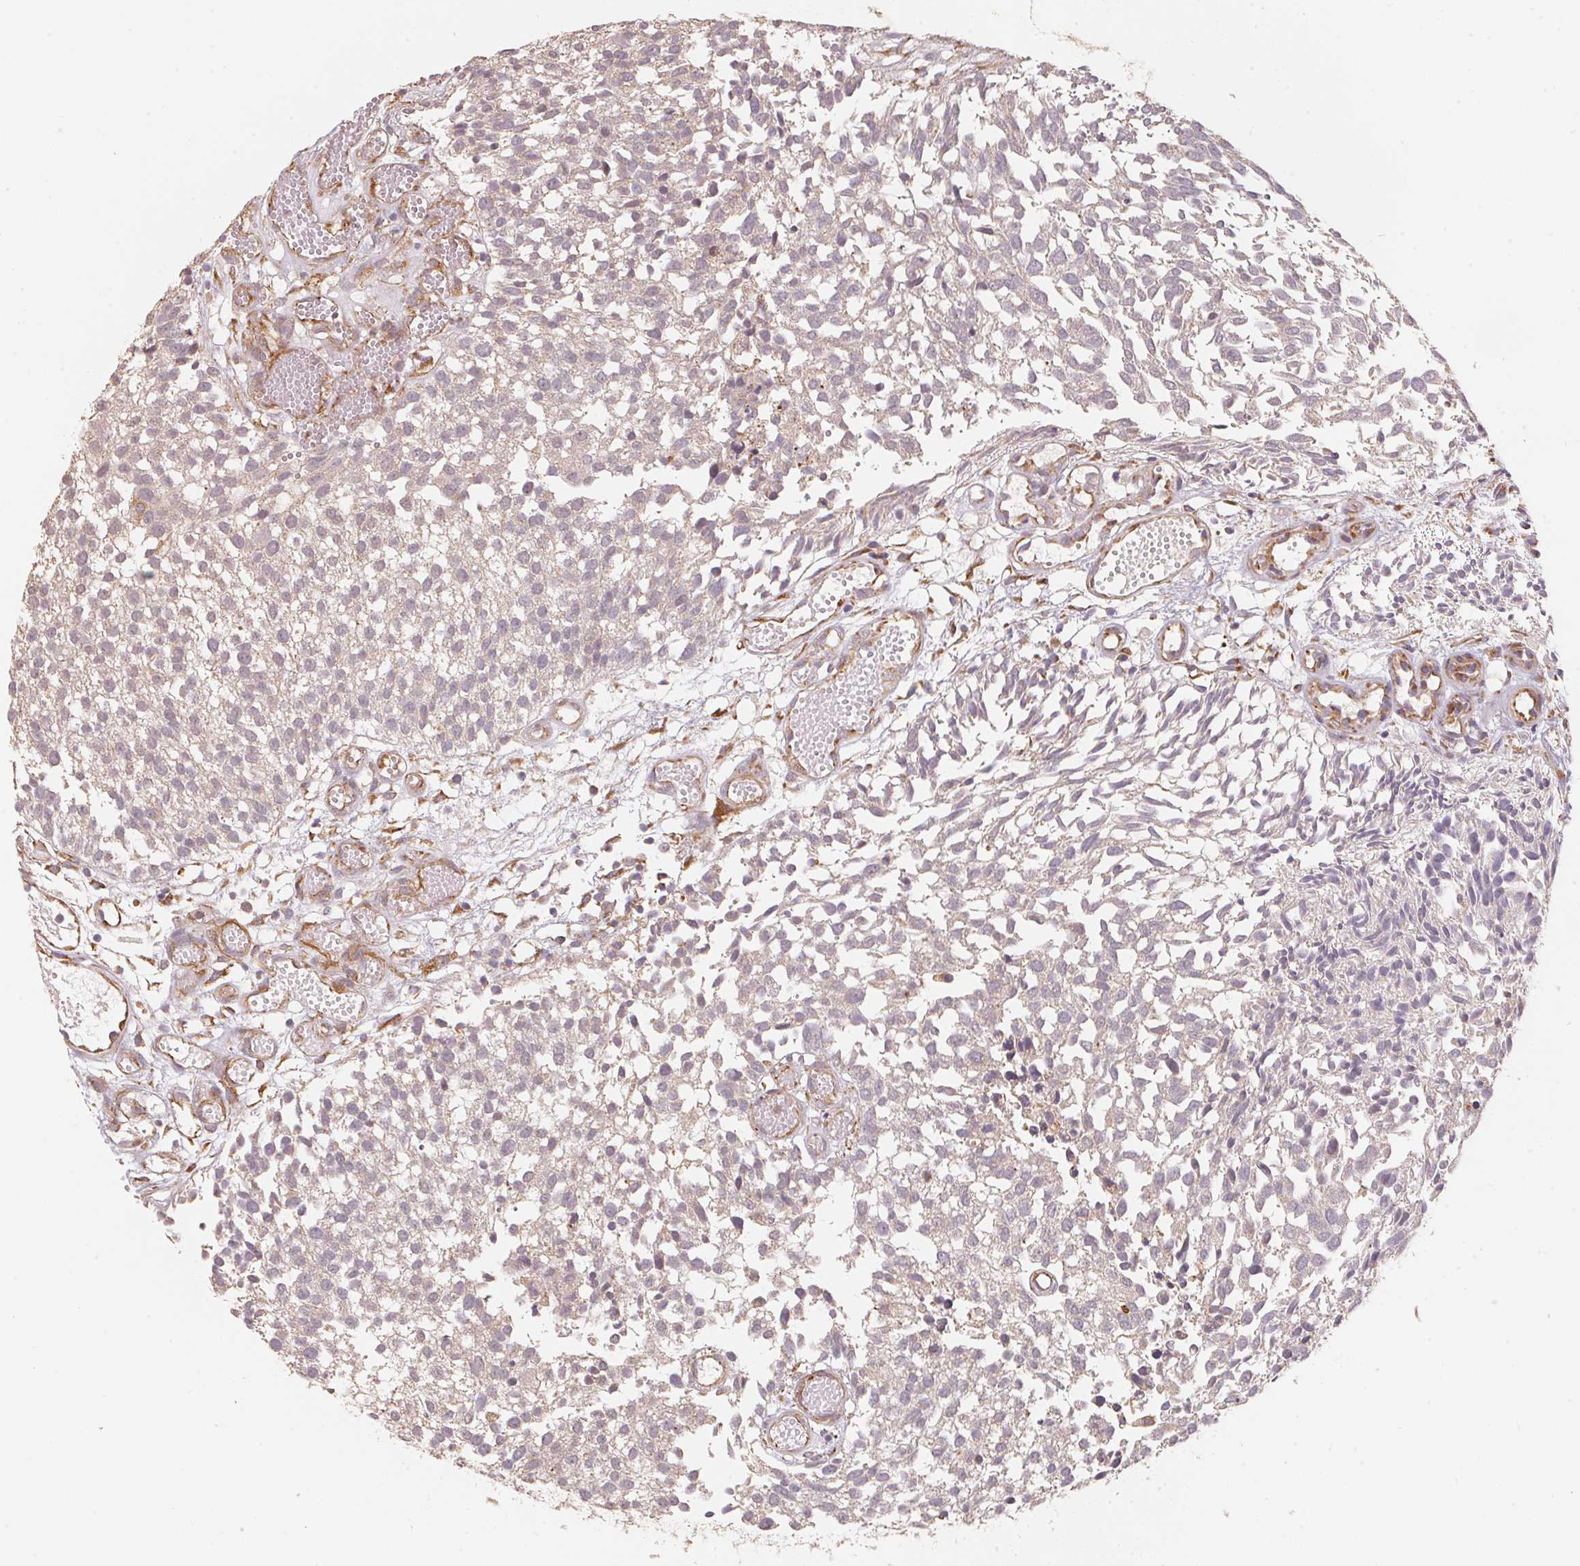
{"staining": {"intensity": "weak", "quantity": "<25%", "location": "cytoplasmic/membranous"}, "tissue": "urothelial cancer", "cell_type": "Tumor cells", "image_type": "cancer", "snomed": [{"axis": "morphology", "description": "Urothelial carcinoma, Low grade"}, {"axis": "topography", "description": "Urinary bladder"}], "caption": "Tumor cells are negative for protein expression in human urothelial carcinoma (low-grade).", "gene": "TSPAN12", "patient": {"sex": "male", "age": 70}}